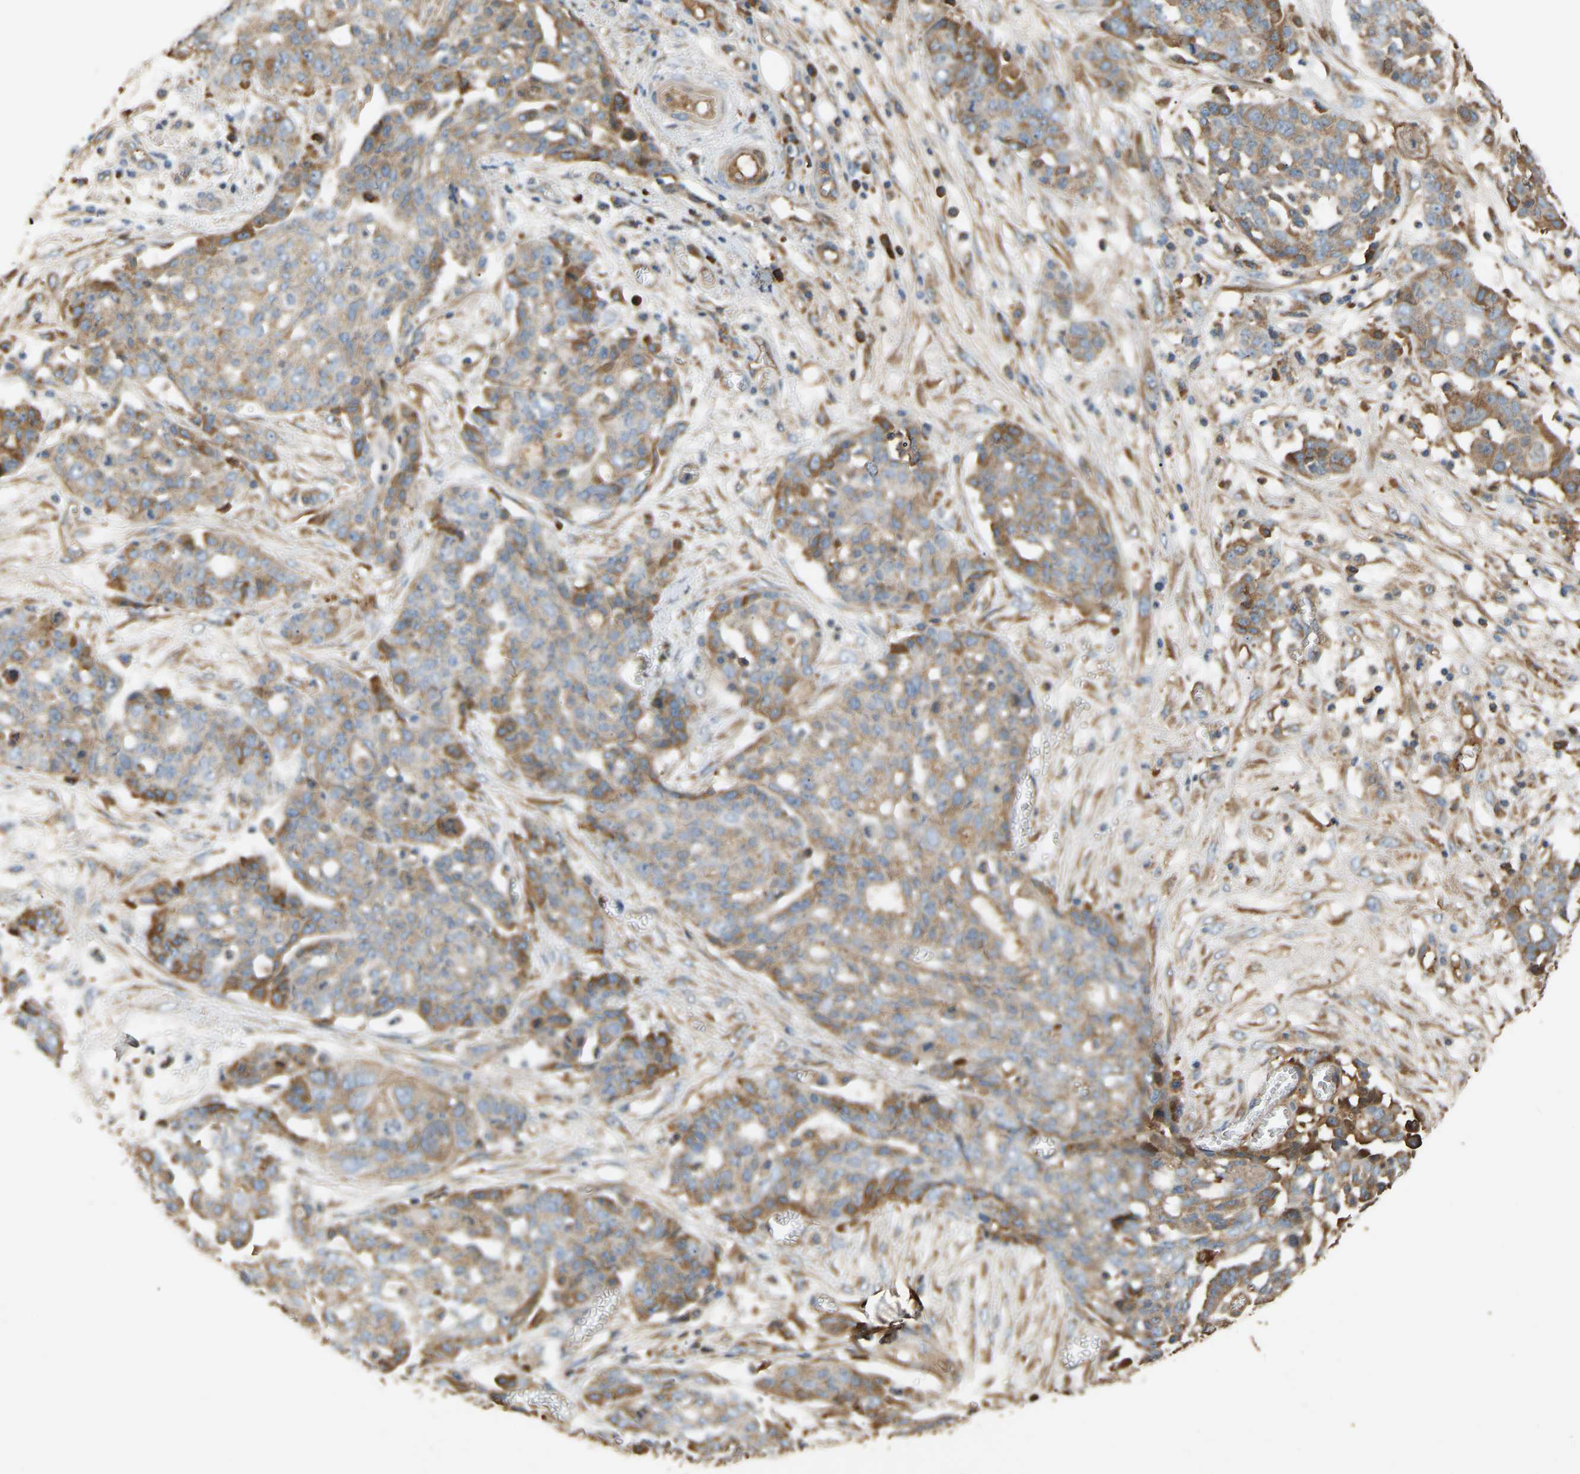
{"staining": {"intensity": "moderate", "quantity": "25%-75%", "location": "cytoplasmic/membranous"}, "tissue": "ovarian cancer", "cell_type": "Tumor cells", "image_type": "cancer", "snomed": [{"axis": "morphology", "description": "Cystadenocarcinoma, serous, NOS"}, {"axis": "topography", "description": "Soft tissue"}, {"axis": "topography", "description": "Ovary"}], "caption": "Immunohistochemistry of human ovarian cancer shows medium levels of moderate cytoplasmic/membranous positivity in about 25%-75% of tumor cells. (DAB (3,3'-diaminobenzidine) IHC with brightfield microscopy, high magnification).", "gene": "TMEM268", "patient": {"sex": "female", "age": 57}}